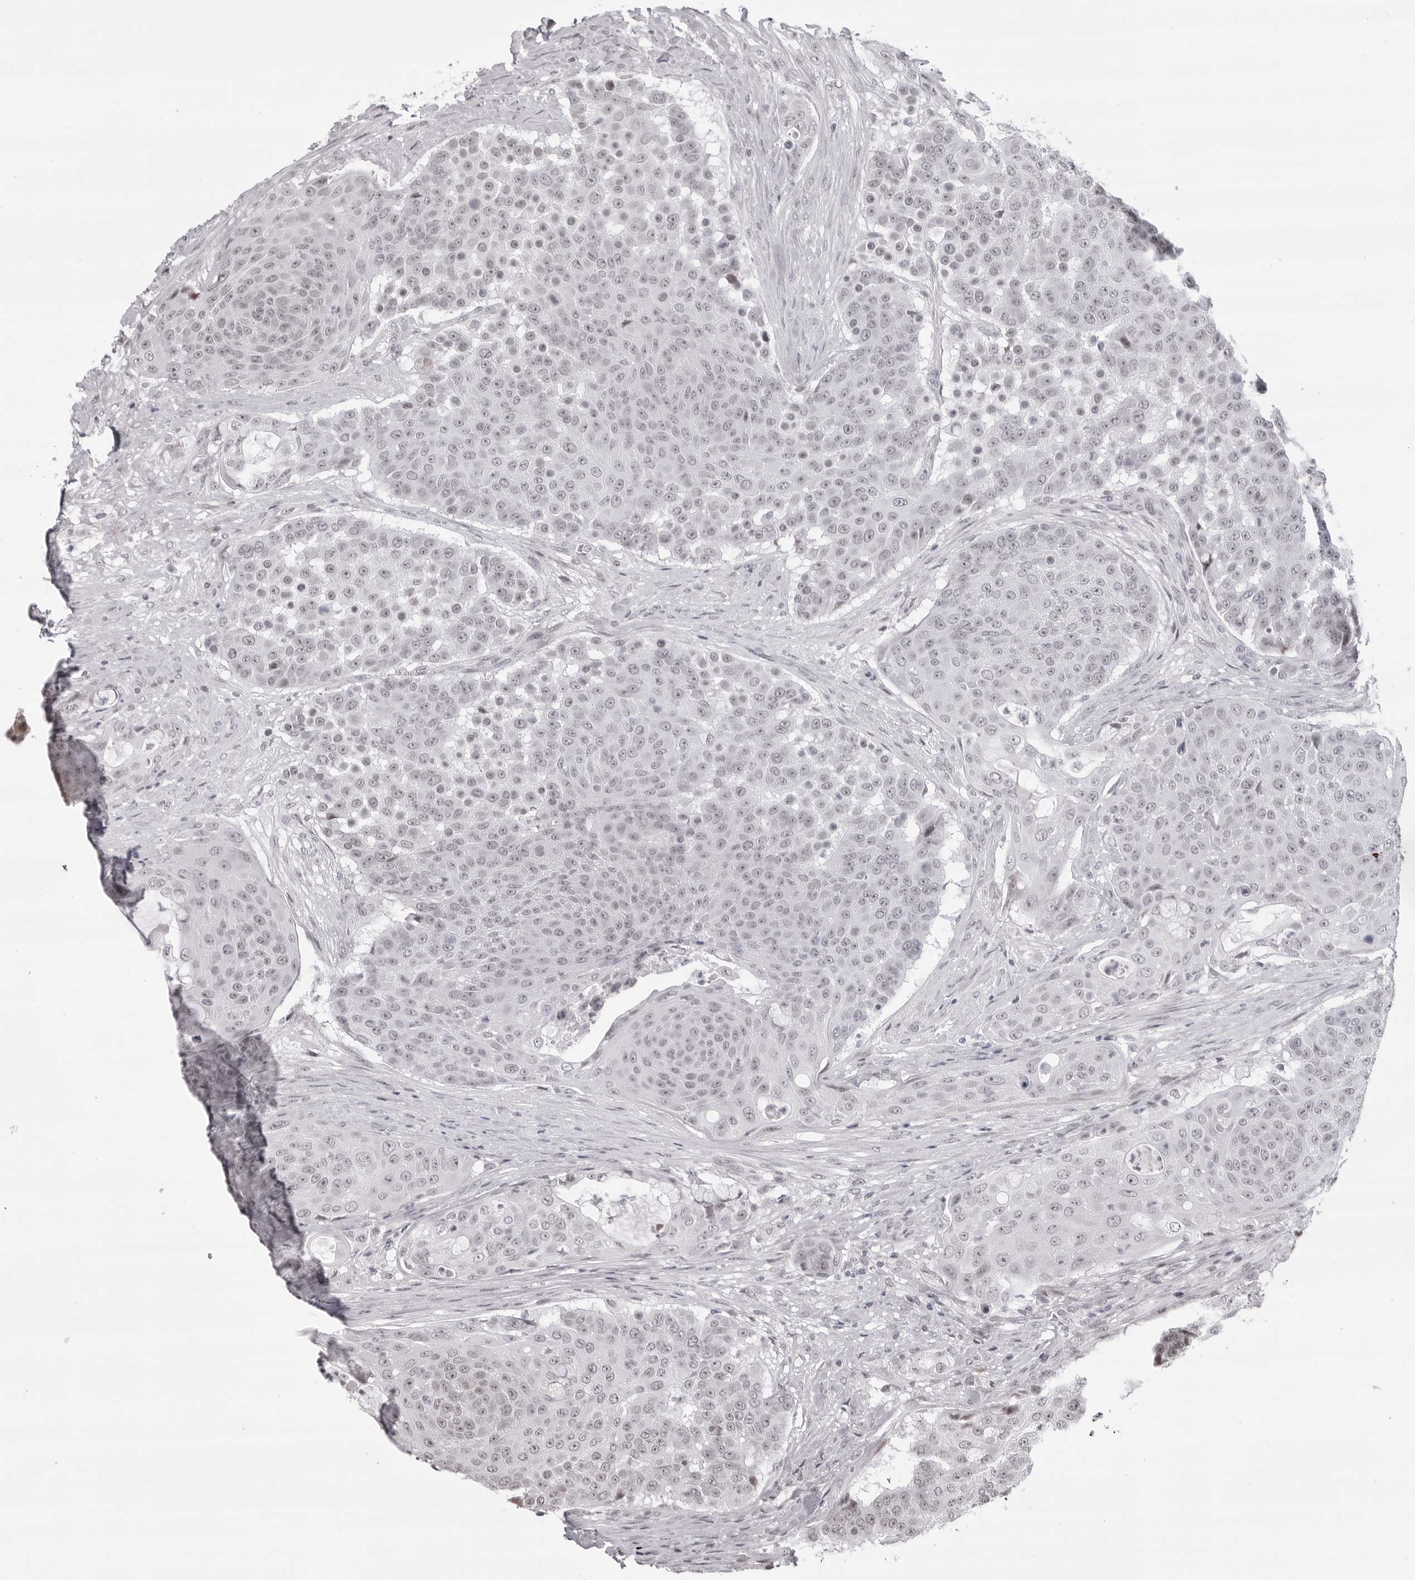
{"staining": {"intensity": "negative", "quantity": "none", "location": "none"}, "tissue": "urothelial cancer", "cell_type": "Tumor cells", "image_type": "cancer", "snomed": [{"axis": "morphology", "description": "Urothelial carcinoma, High grade"}, {"axis": "topography", "description": "Urinary bladder"}], "caption": "Tumor cells show no significant protein positivity in urothelial cancer.", "gene": "PHF3", "patient": {"sex": "female", "age": 63}}